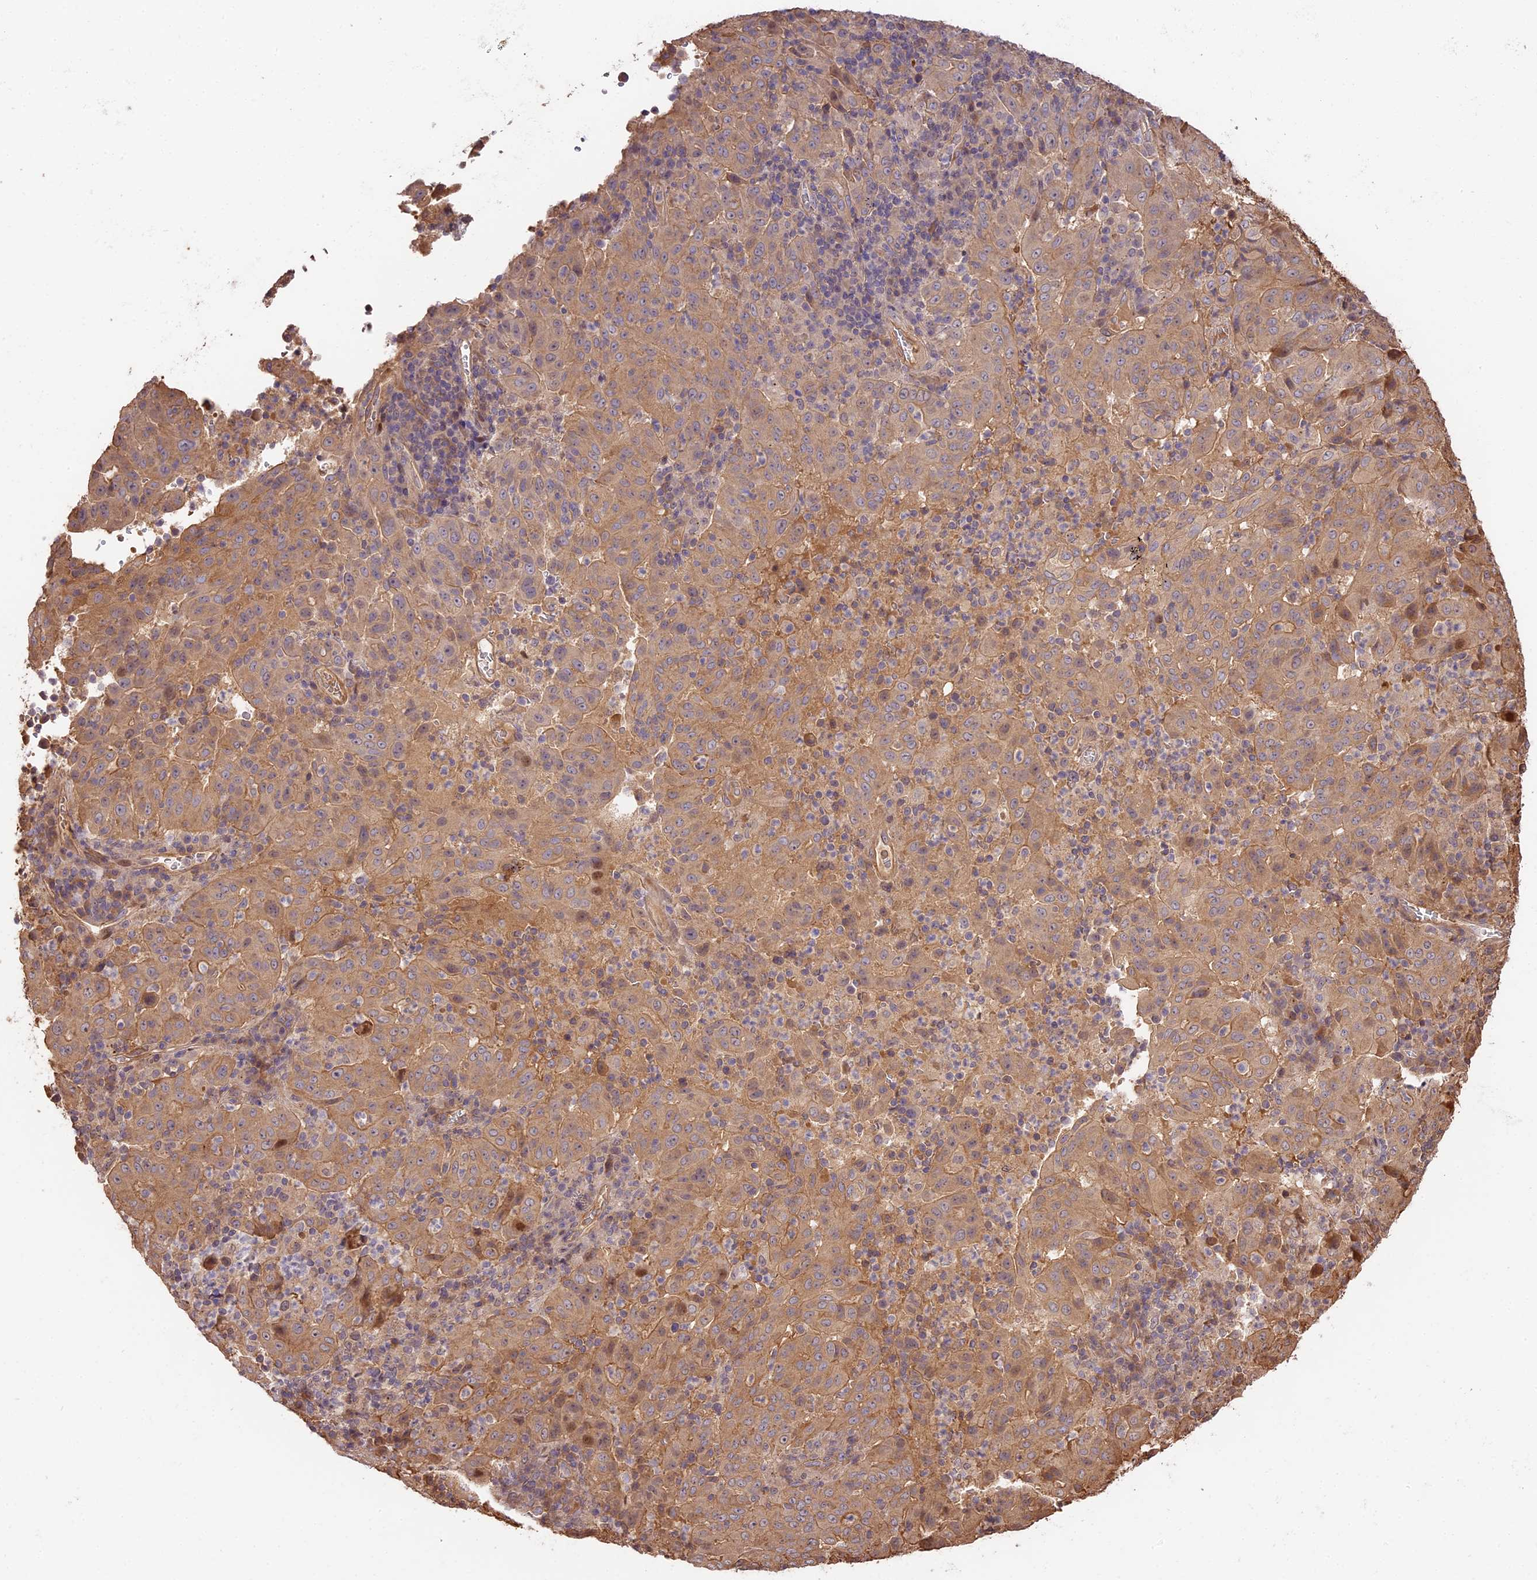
{"staining": {"intensity": "weak", "quantity": "25%-75%", "location": "cytoplasmic/membranous"}, "tissue": "pancreatic cancer", "cell_type": "Tumor cells", "image_type": "cancer", "snomed": [{"axis": "morphology", "description": "Adenocarcinoma, NOS"}, {"axis": "topography", "description": "Pancreas"}], "caption": "High-magnification brightfield microscopy of pancreatic cancer (adenocarcinoma) stained with DAB (3,3'-diaminobenzidine) (brown) and counterstained with hematoxylin (blue). tumor cells exhibit weak cytoplasmic/membranous staining is present in approximately25%-75% of cells.", "gene": "PPP1R37", "patient": {"sex": "male", "age": 63}}